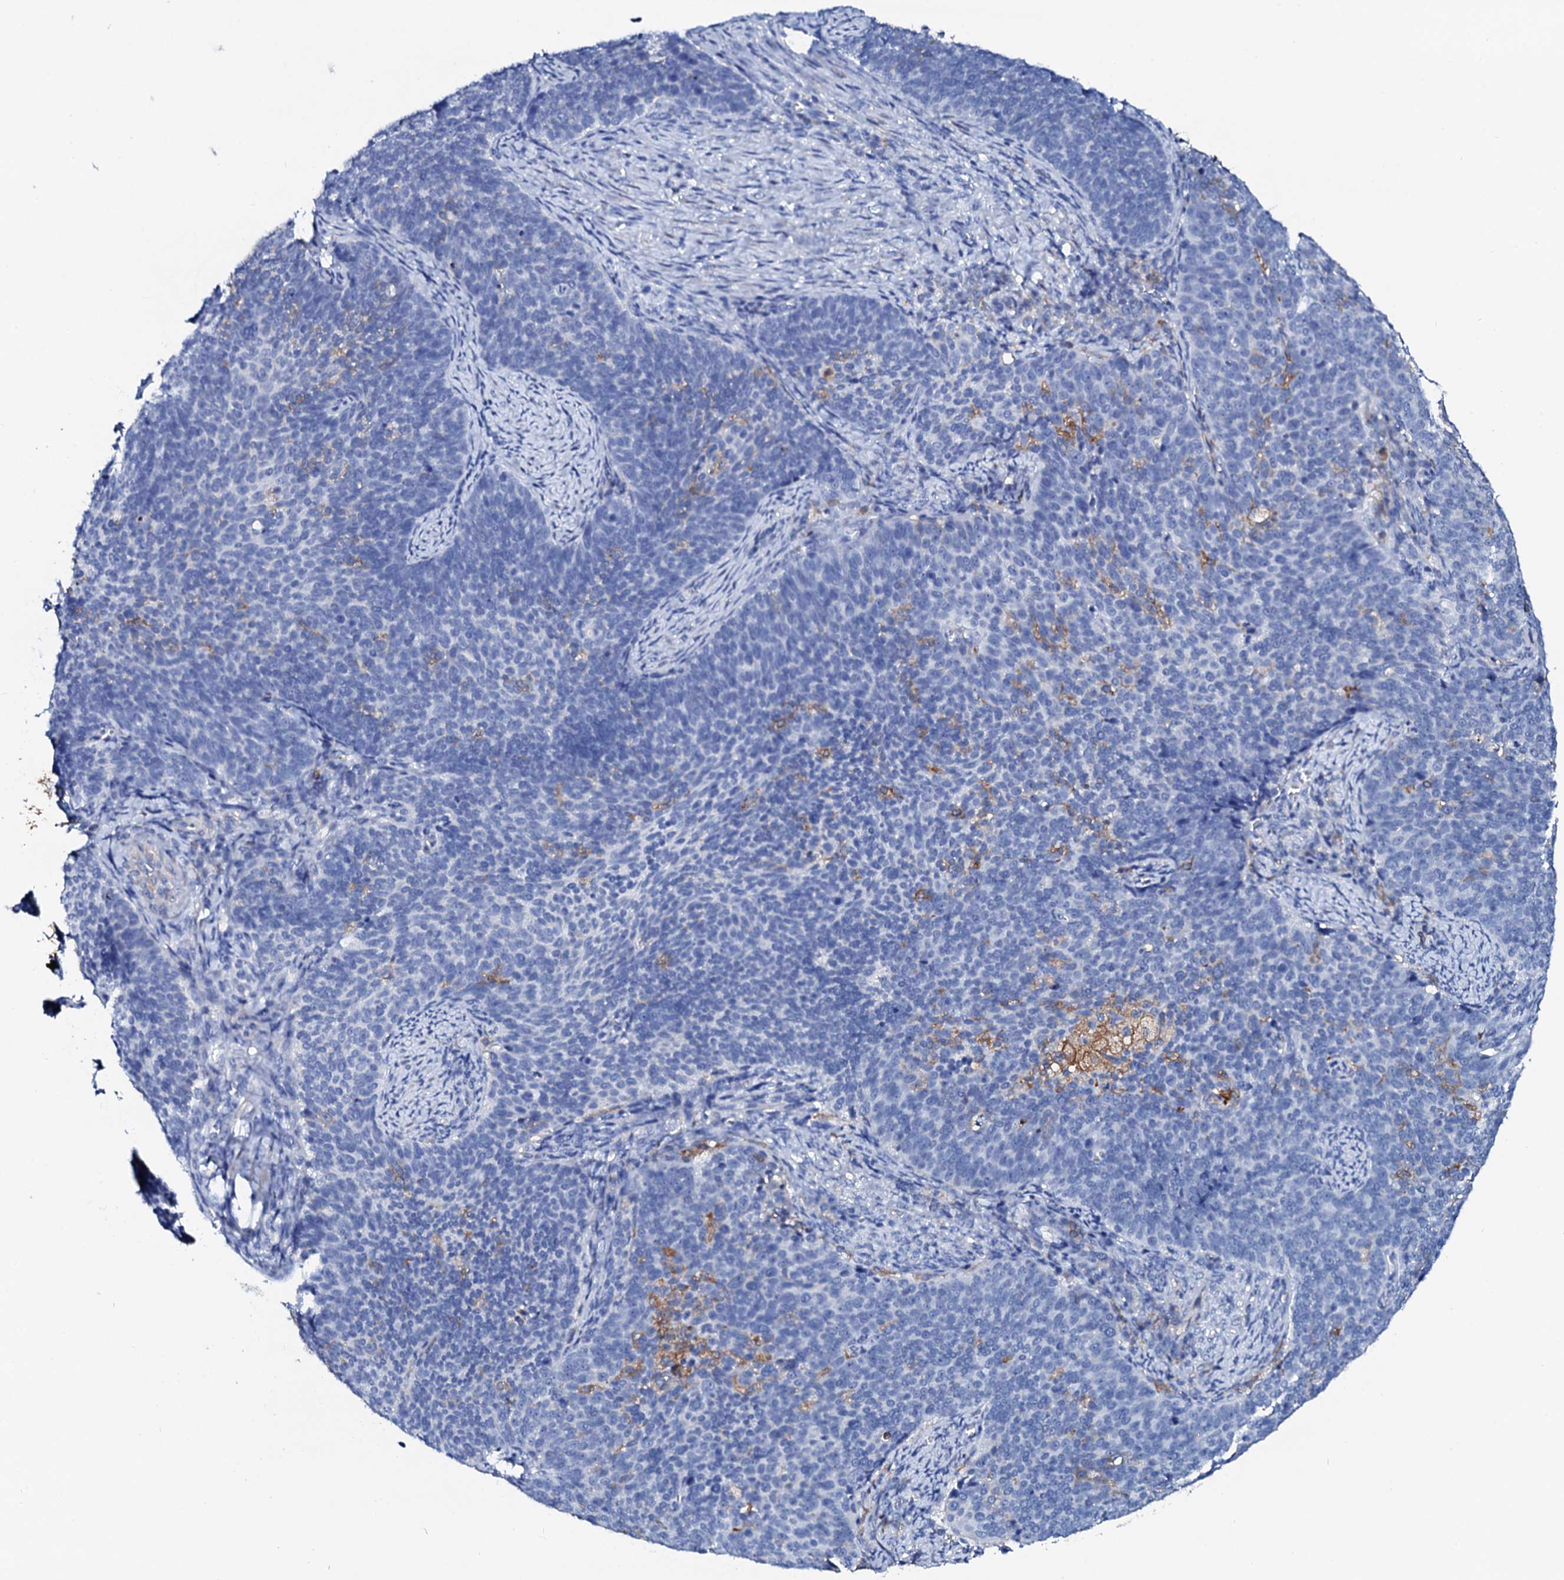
{"staining": {"intensity": "negative", "quantity": "none", "location": "none"}, "tissue": "cervical cancer", "cell_type": "Tumor cells", "image_type": "cancer", "snomed": [{"axis": "morphology", "description": "Normal tissue, NOS"}, {"axis": "morphology", "description": "Squamous cell carcinoma, NOS"}, {"axis": "topography", "description": "Cervix"}], "caption": "High power microscopy image of an immunohistochemistry histopathology image of squamous cell carcinoma (cervical), revealing no significant expression in tumor cells.", "gene": "GLB1L3", "patient": {"sex": "female", "age": 39}}